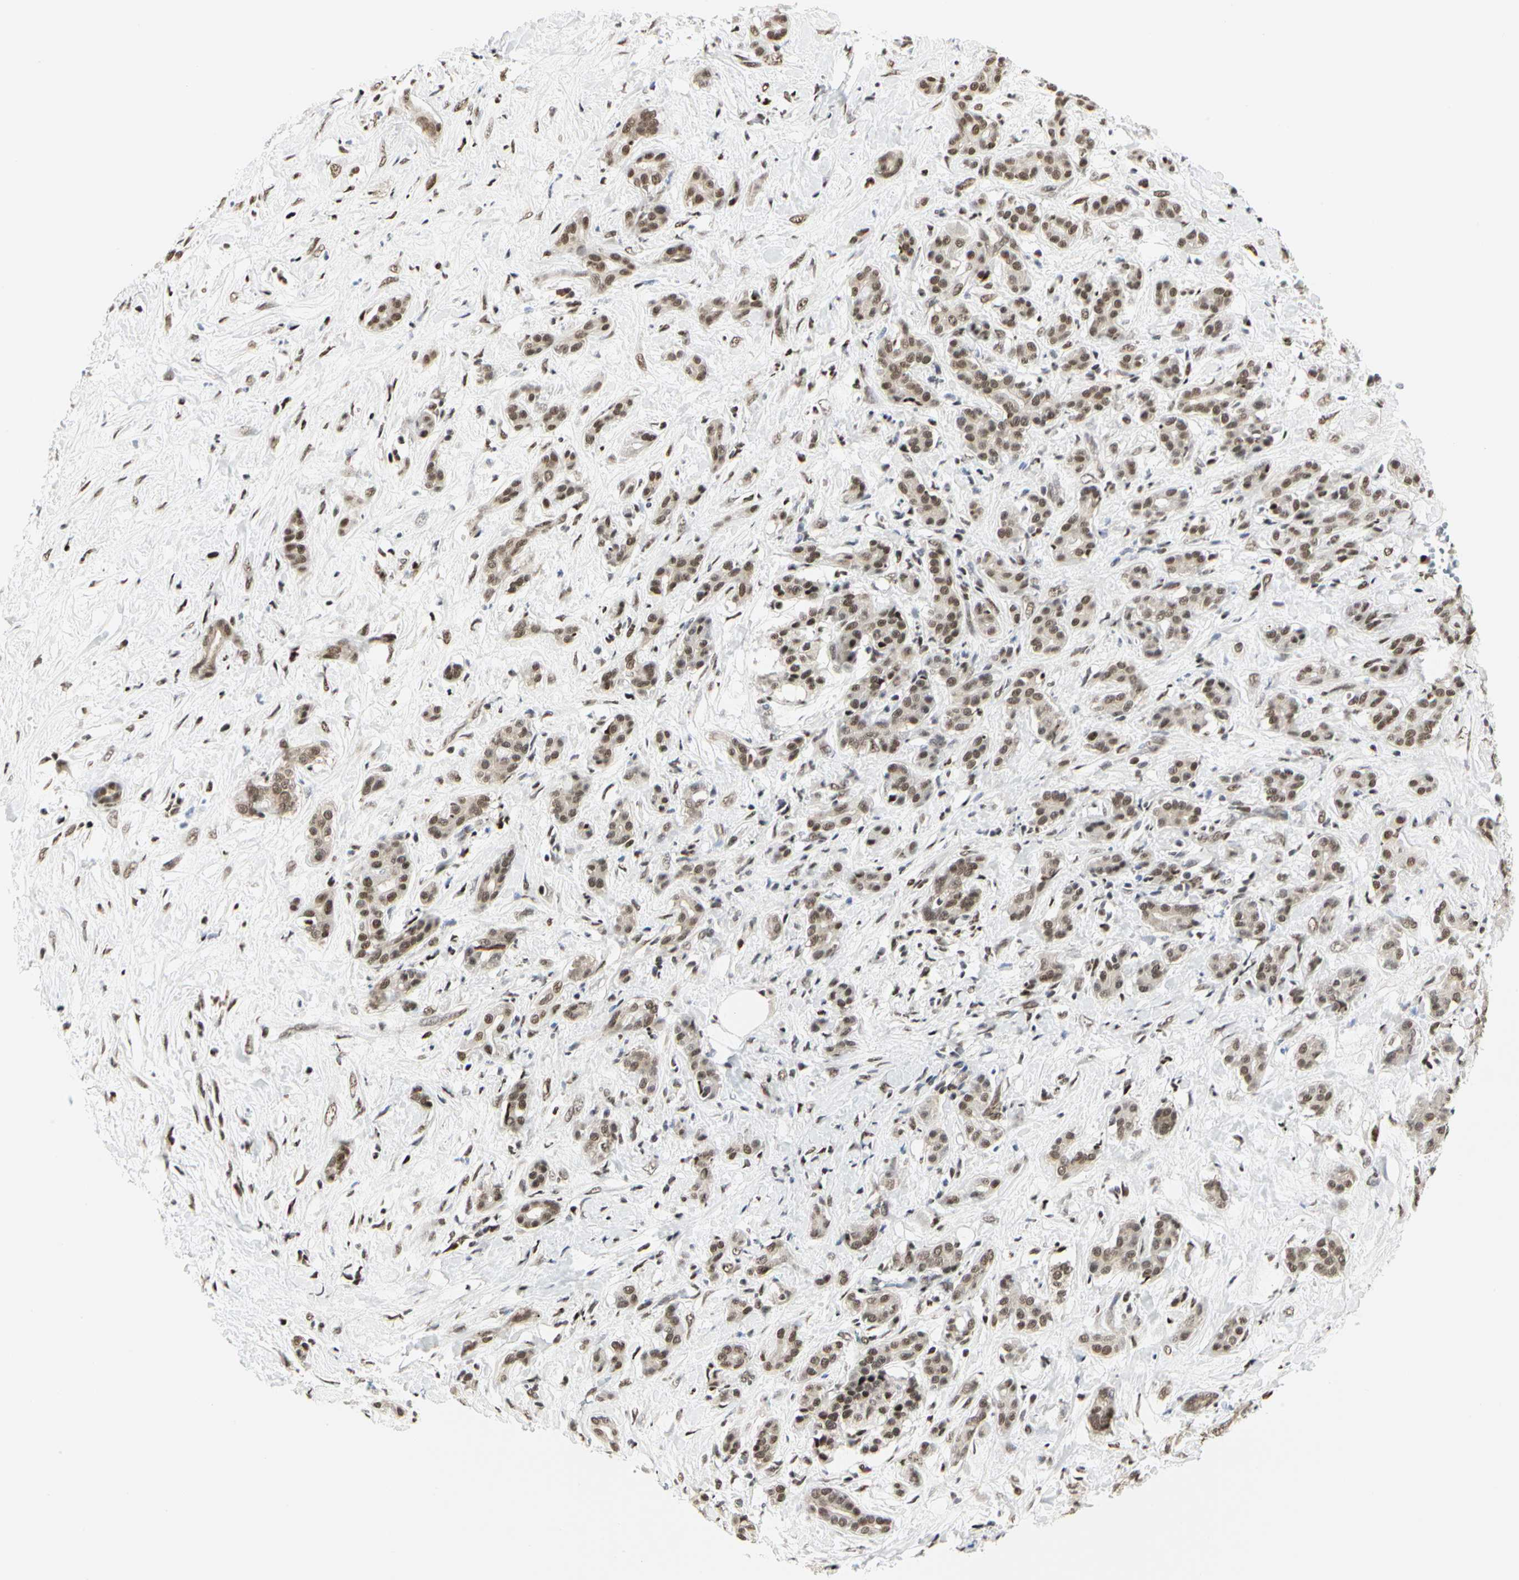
{"staining": {"intensity": "moderate", "quantity": ">75%", "location": "nuclear"}, "tissue": "pancreatic cancer", "cell_type": "Tumor cells", "image_type": "cancer", "snomed": [{"axis": "morphology", "description": "Adenocarcinoma, NOS"}, {"axis": "topography", "description": "Pancreas"}], "caption": "DAB immunohistochemical staining of pancreatic cancer demonstrates moderate nuclear protein expression in about >75% of tumor cells. Nuclei are stained in blue.", "gene": "PRMT3", "patient": {"sex": "male", "age": 41}}